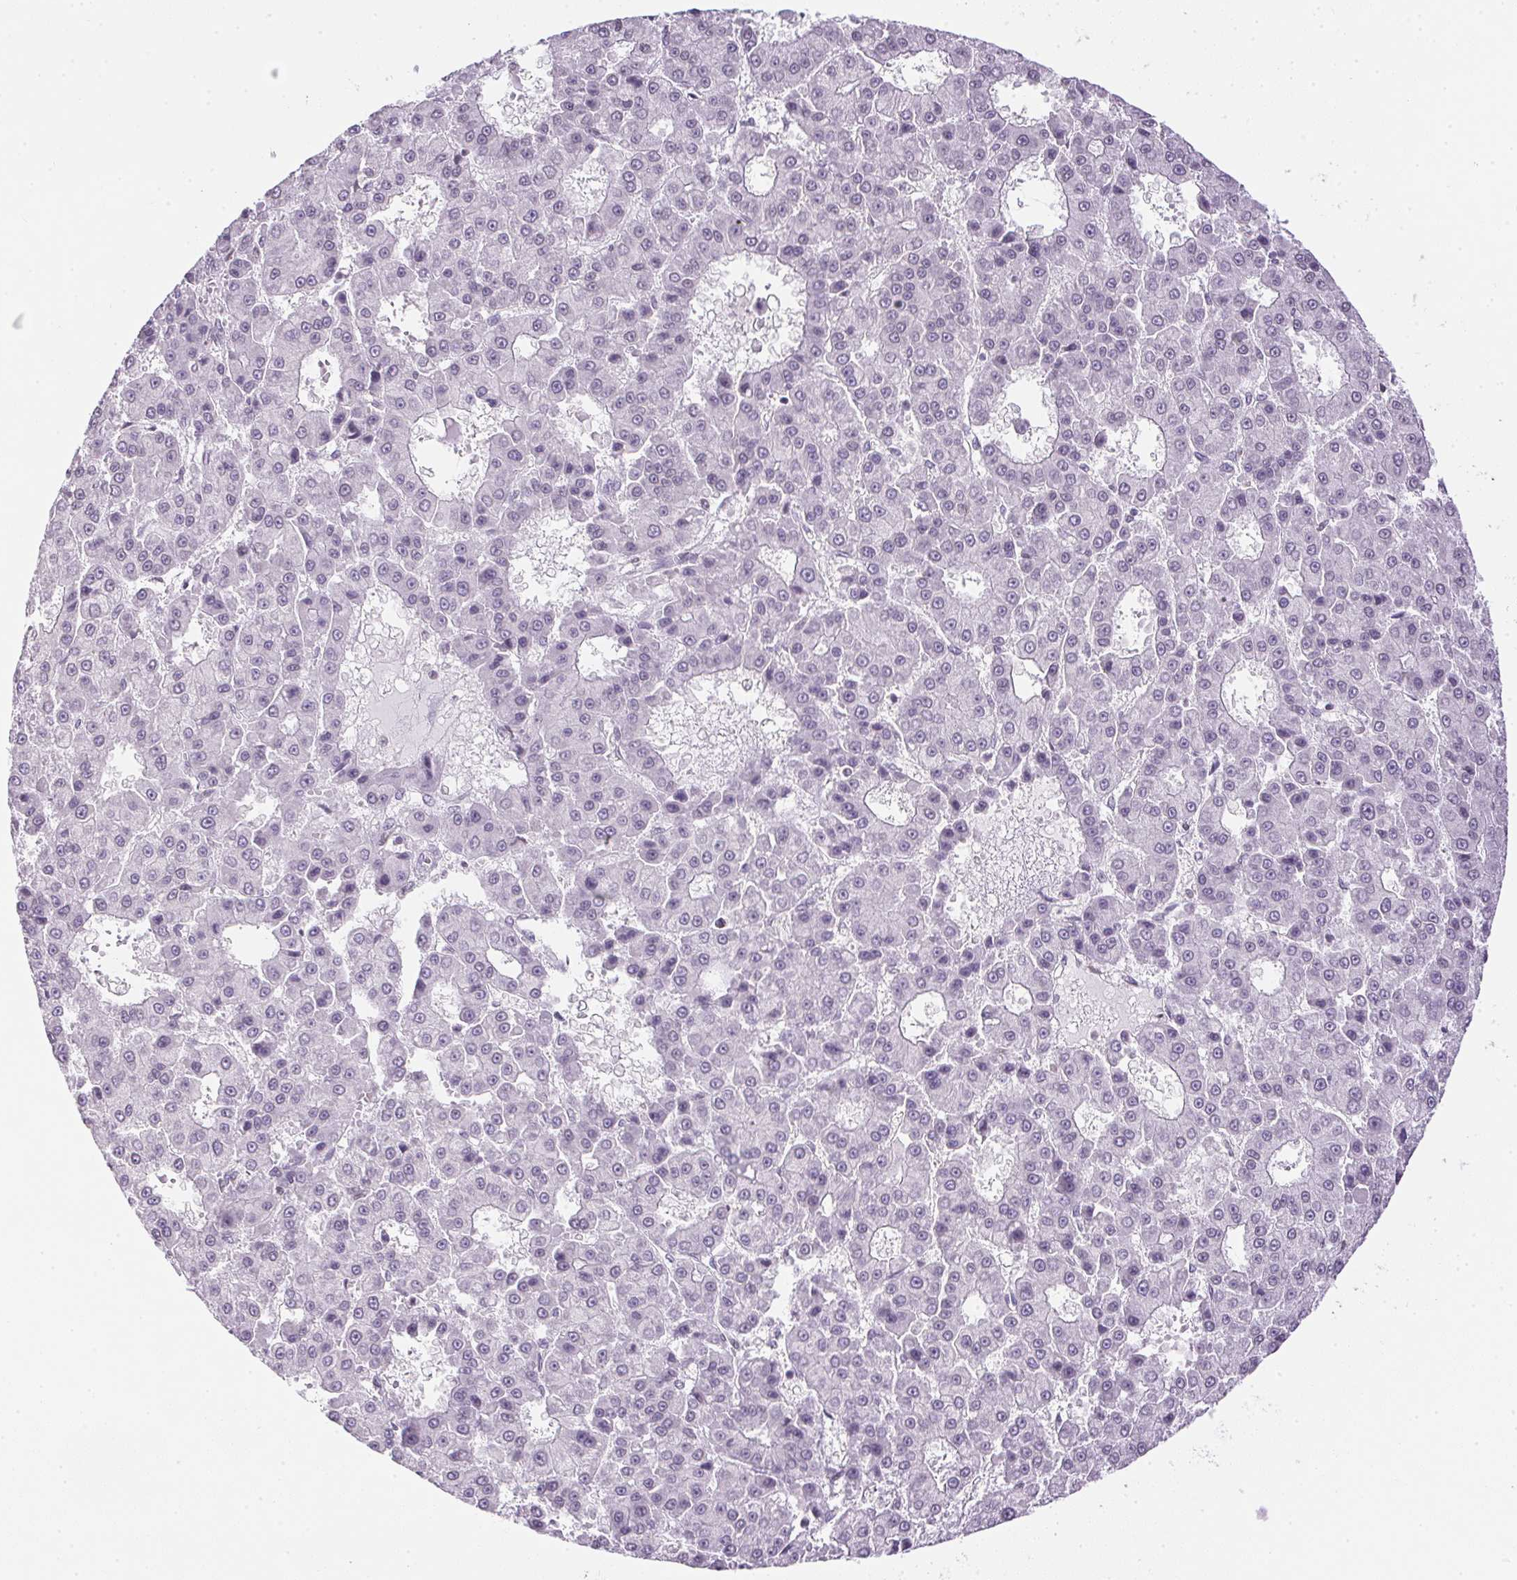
{"staining": {"intensity": "negative", "quantity": "none", "location": "none"}, "tissue": "liver cancer", "cell_type": "Tumor cells", "image_type": "cancer", "snomed": [{"axis": "morphology", "description": "Carcinoma, Hepatocellular, NOS"}, {"axis": "topography", "description": "Liver"}], "caption": "Immunohistochemical staining of hepatocellular carcinoma (liver) displays no significant staining in tumor cells.", "gene": "PRL", "patient": {"sex": "male", "age": 70}}